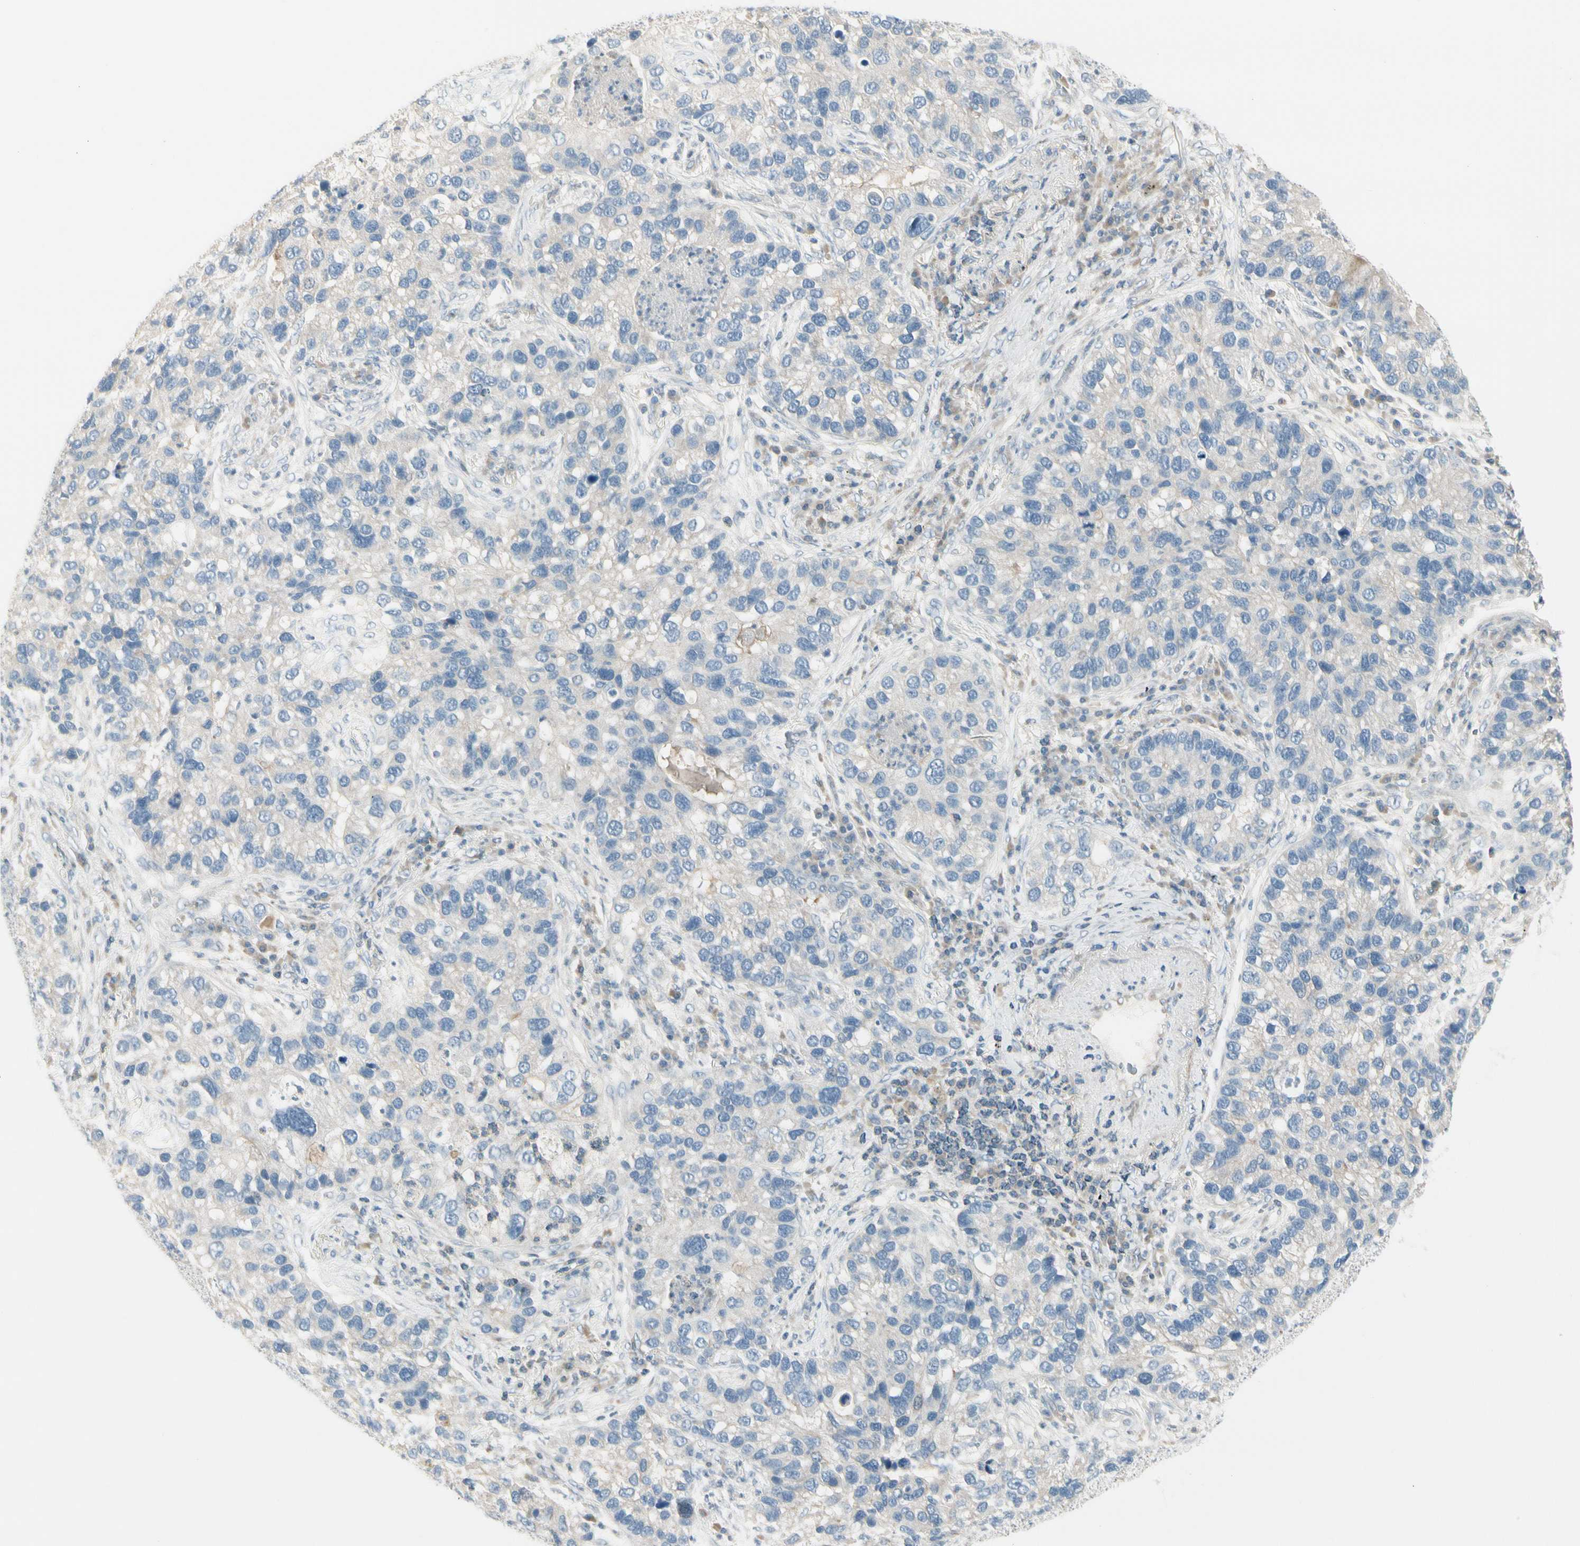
{"staining": {"intensity": "negative", "quantity": "none", "location": "none"}, "tissue": "lung cancer", "cell_type": "Tumor cells", "image_type": "cancer", "snomed": [{"axis": "morphology", "description": "Normal tissue, NOS"}, {"axis": "morphology", "description": "Adenocarcinoma, NOS"}, {"axis": "topography", "description": "Bronchus"}, {"axis": "topography", "description": "Lung"}], "caption": "The immunohistochemistry (IHC) histopathology image has no significant positivity in tumor cells of lung cancer (adenocarcinoma) tissue.", "gene": "CYP2E1", "patient": {"sex": "male", "age": 54}}